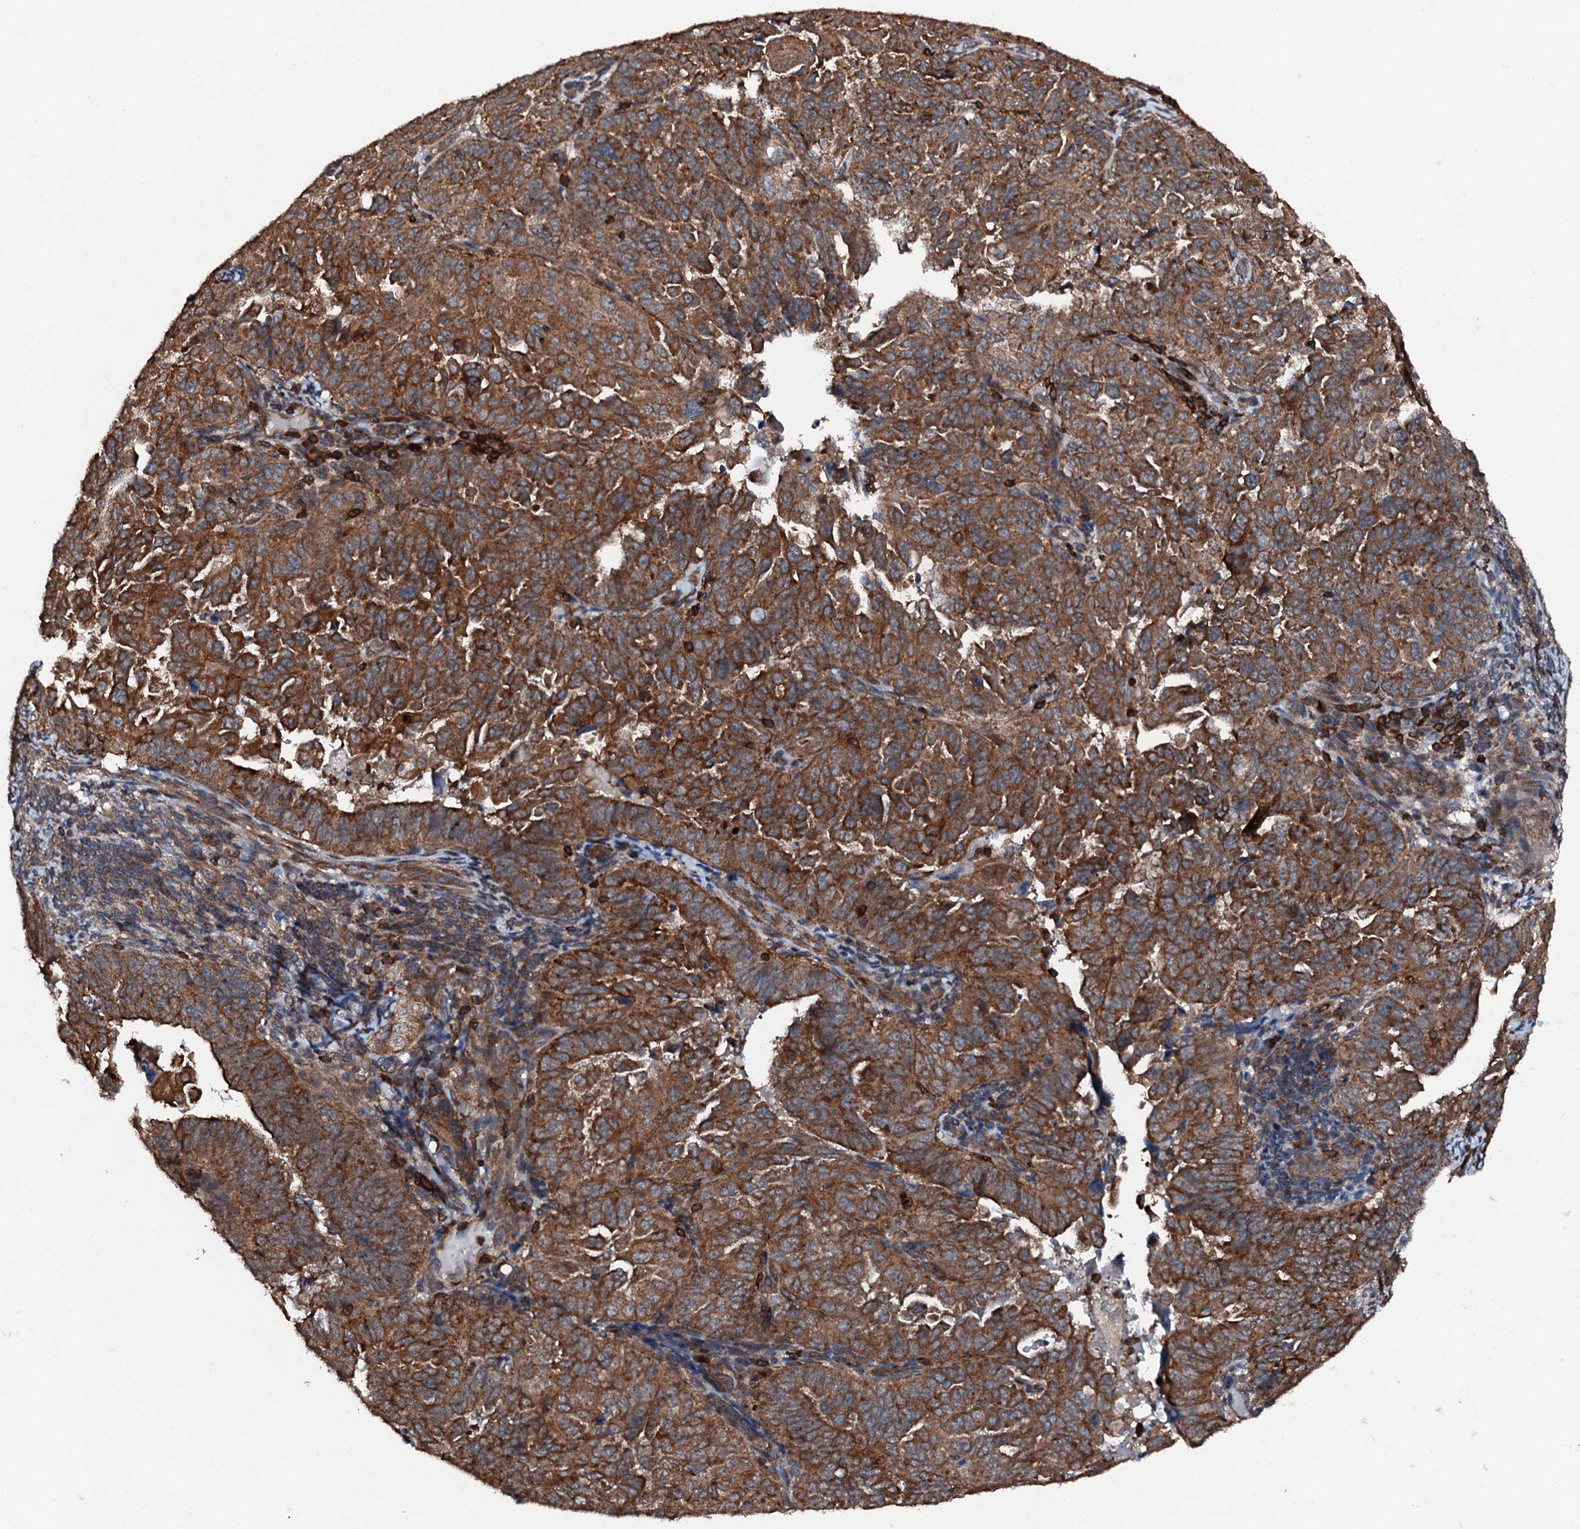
{"staining": {"intensity": "strong", "quantity": "25%-75%", "location": "cytoplasmic/membranous"}, "tissue": "endometrial cancer", "cell_type": "Tumor cells", "image_type": "cancer", "snomed": [{"axis": "morphology", "description": "Adenocarcinoma, NOS"}, {"axis": "topography", "description": "Endometrium"}], "caption": "Adenocarcinoma (endometrial) tissue shows strong cytoplasmic/membranous expression in about 25%-75% of tumor cells", "gene": "EDC4", "patient": {"sex": "female", "age": 65}}